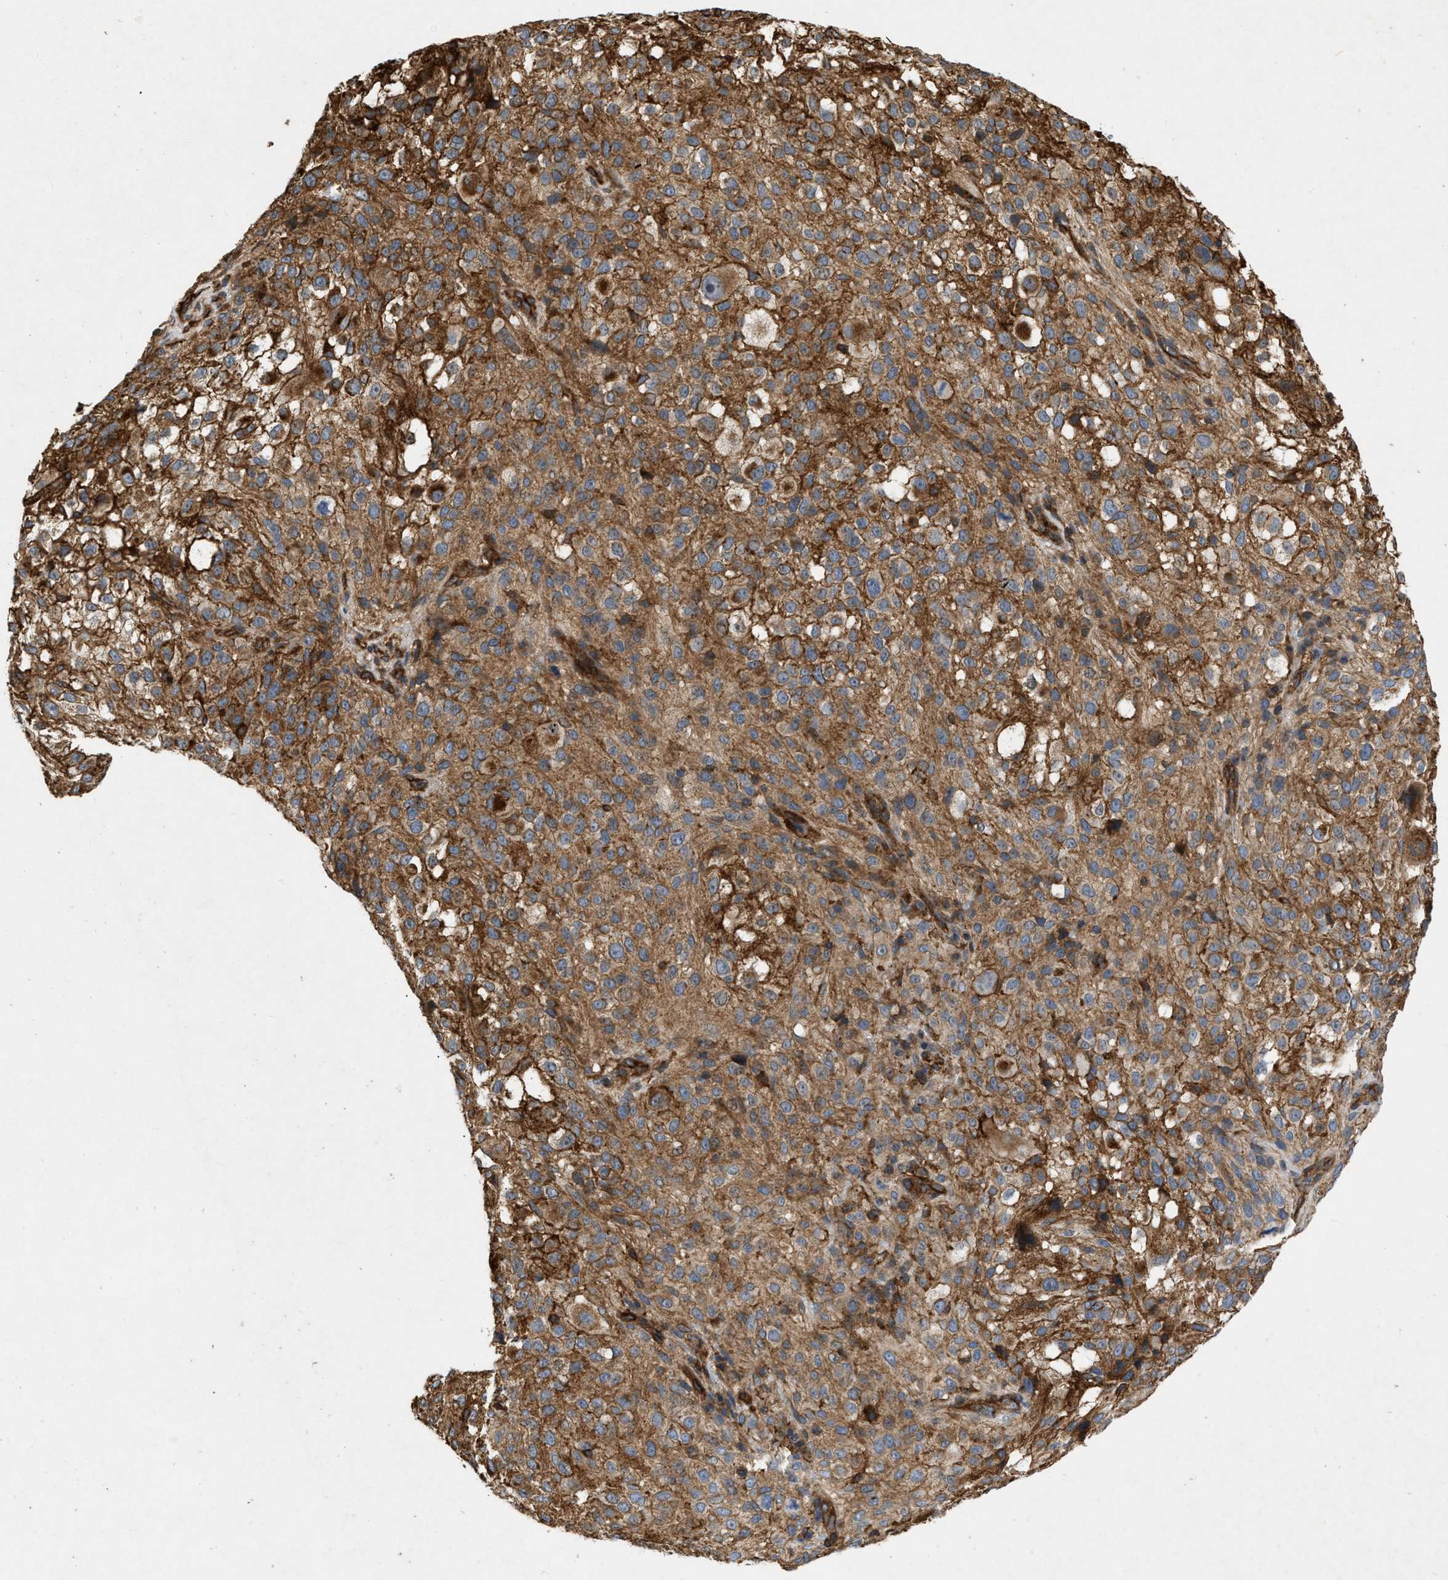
{"staining": {"intensity": "moderate", "quantity": ">75%", "location": "cytoplasmic/membranous"}, "tissue": "melanoma", "cell_type": "Tumor cells", "image_type": "cancer", "snomed": [{"axis": "morphology", "description": "Necrosis, NOS"}, {"axis": "morphology", "description": "Malignant melanoma, NOS"}, {"axis": "topography", "description": "Skin"}], "caption": "Immunohistochemical staining of malignant melanoma displays medium levels of moderate cytoplasmic/membranous staining in about >75% of tumor cells.", "gene": "GNB4", "patient": {"sex": "female", "age": 87}}